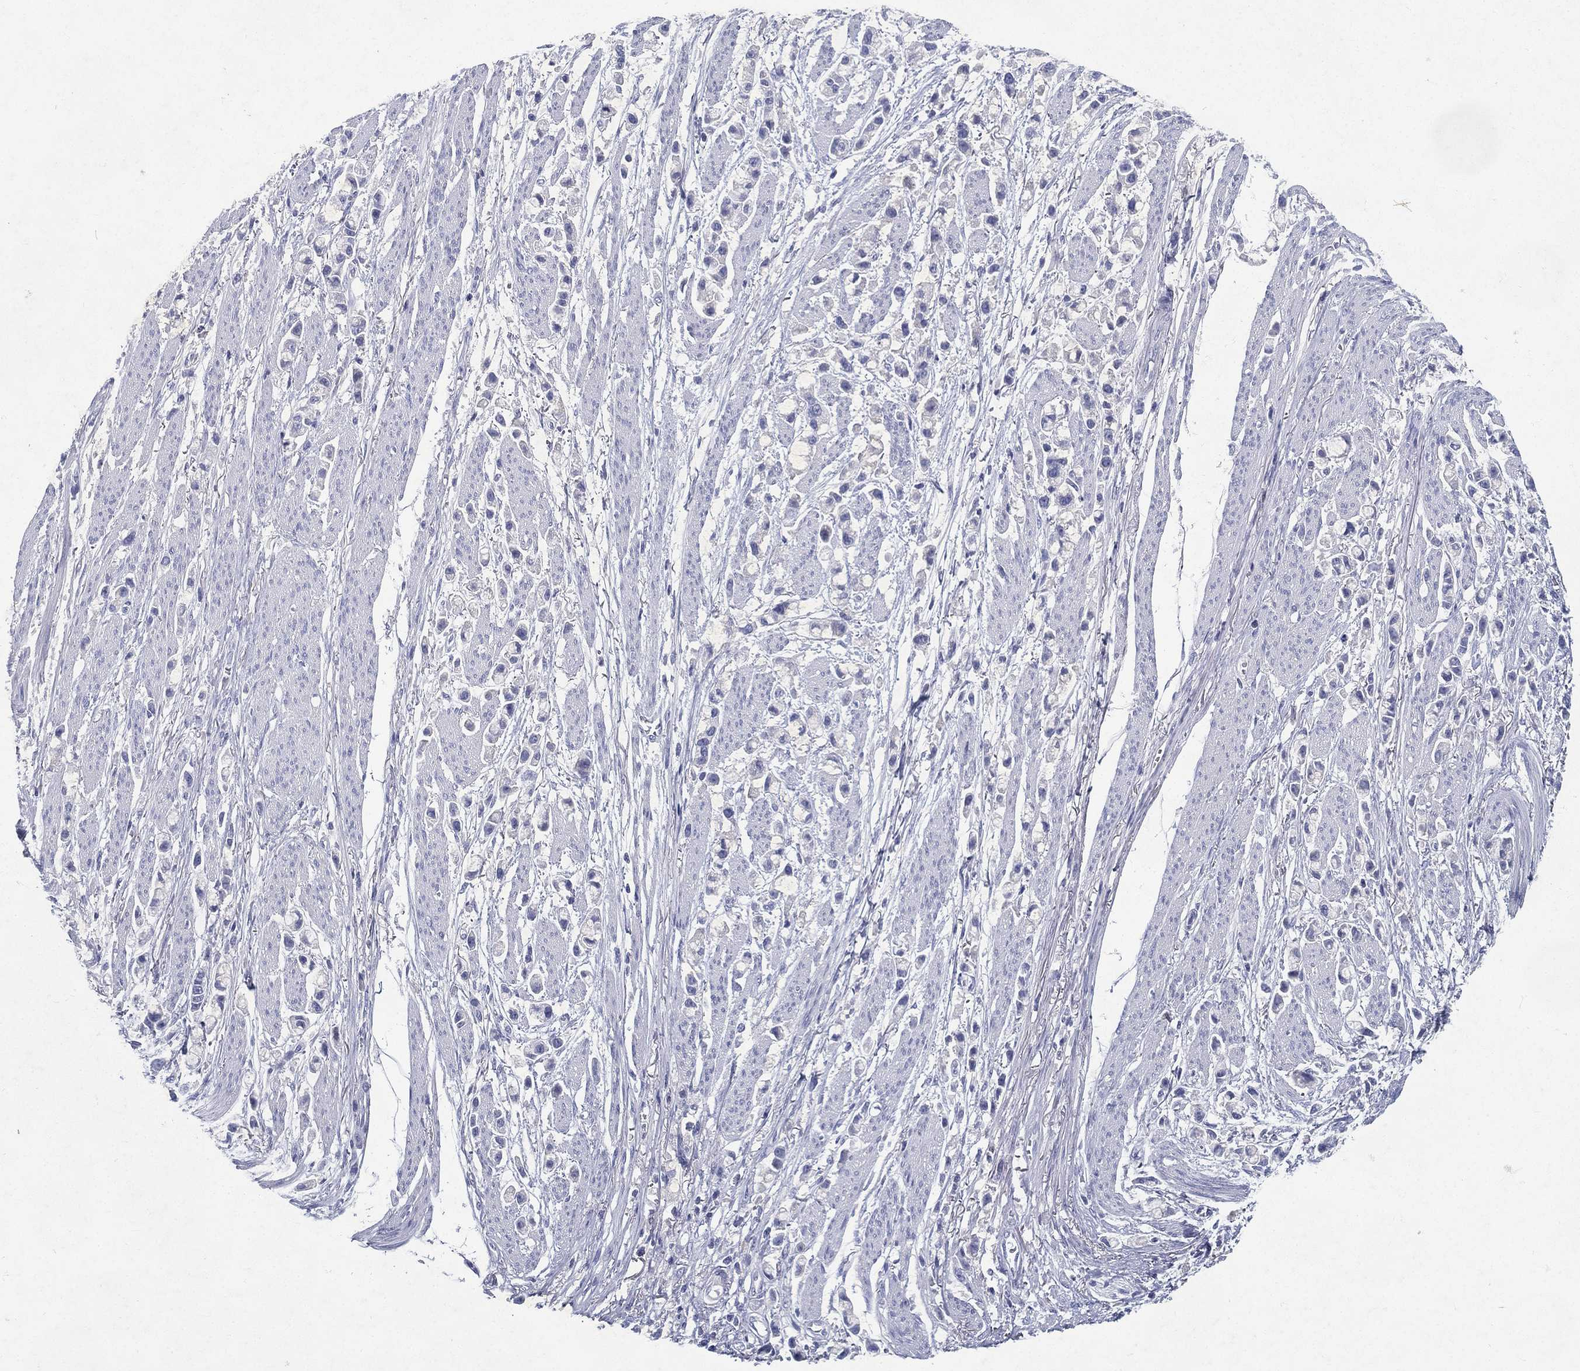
{"staining": {"intensity": "negative", "quantity": "none", "location": "none"}, "tissue": "stomach cancer", "cell_type": "Tumor cells", "image_type": "cancer", "snomed": [{"axis": "morphology", "description": "Adenocarcinoma, NOS"}, {"axis": "topography", "description": "Stomach"}], "caption": "This is an immunohistochemistry photomicrograph of human adenocarcinoma (stomach). There is no expression in tumor cells.", "gene": "RGS13", "patient": {"sex": "female", "age": 81}}